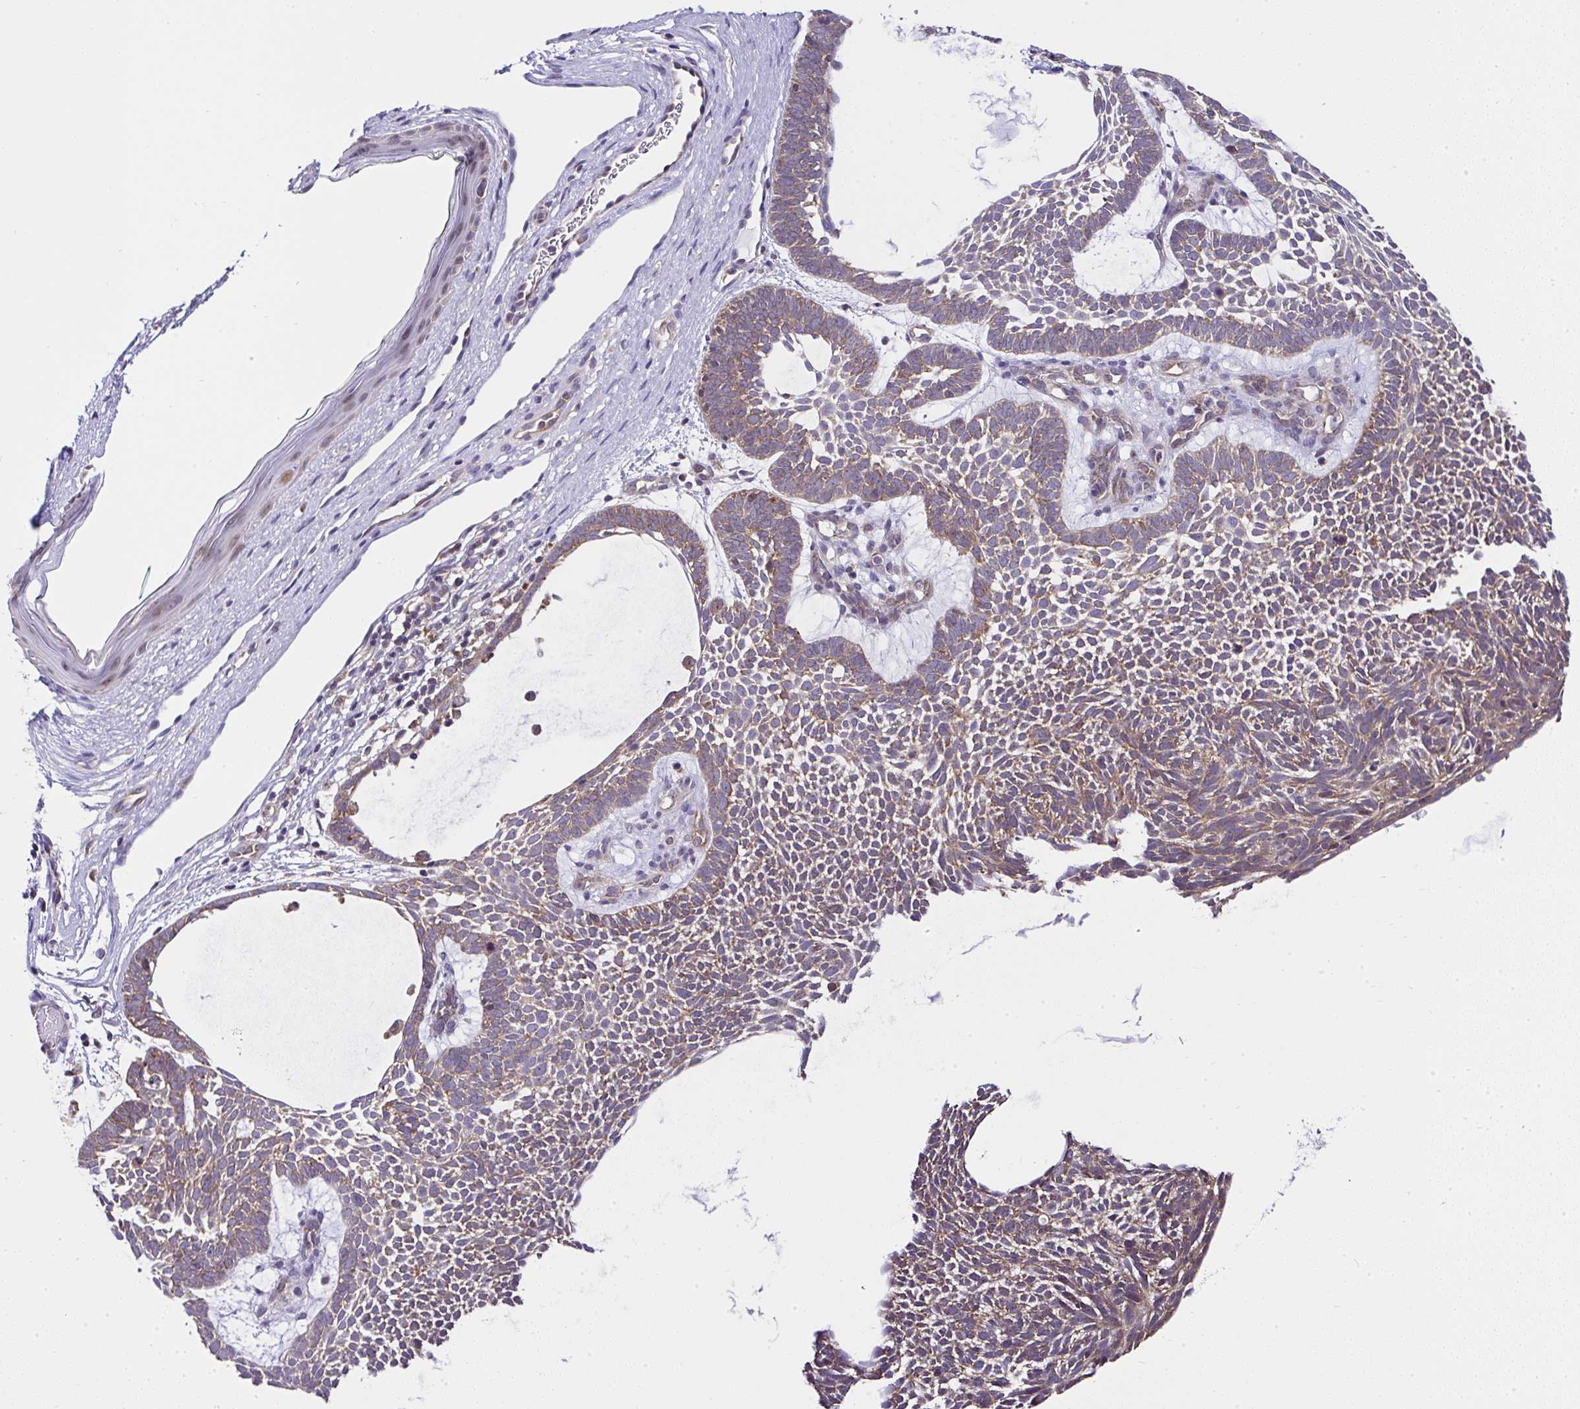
{"staining": {"intensity": "moderate", "quantity": ">75%", "location": "cytoplasmic/membranous"}, "tissue": "skin cancer", "cell_type": "Tumor cells", "image_type": "cancer", "snomed": [{"axis": "morphology", "description": "Basal cell carcinoma"}, {"axis": "topography", "description": "Skin"}, {"axis": "topography", "description": "Skin of face"}], "caption": "Basal cell carcinoma (skin) stained for a protein displays moderate cytoplasmic/membranous positivity in tumor cells.", "gene": "RPS7", "patient": {"sex": "male", "age": 83}}